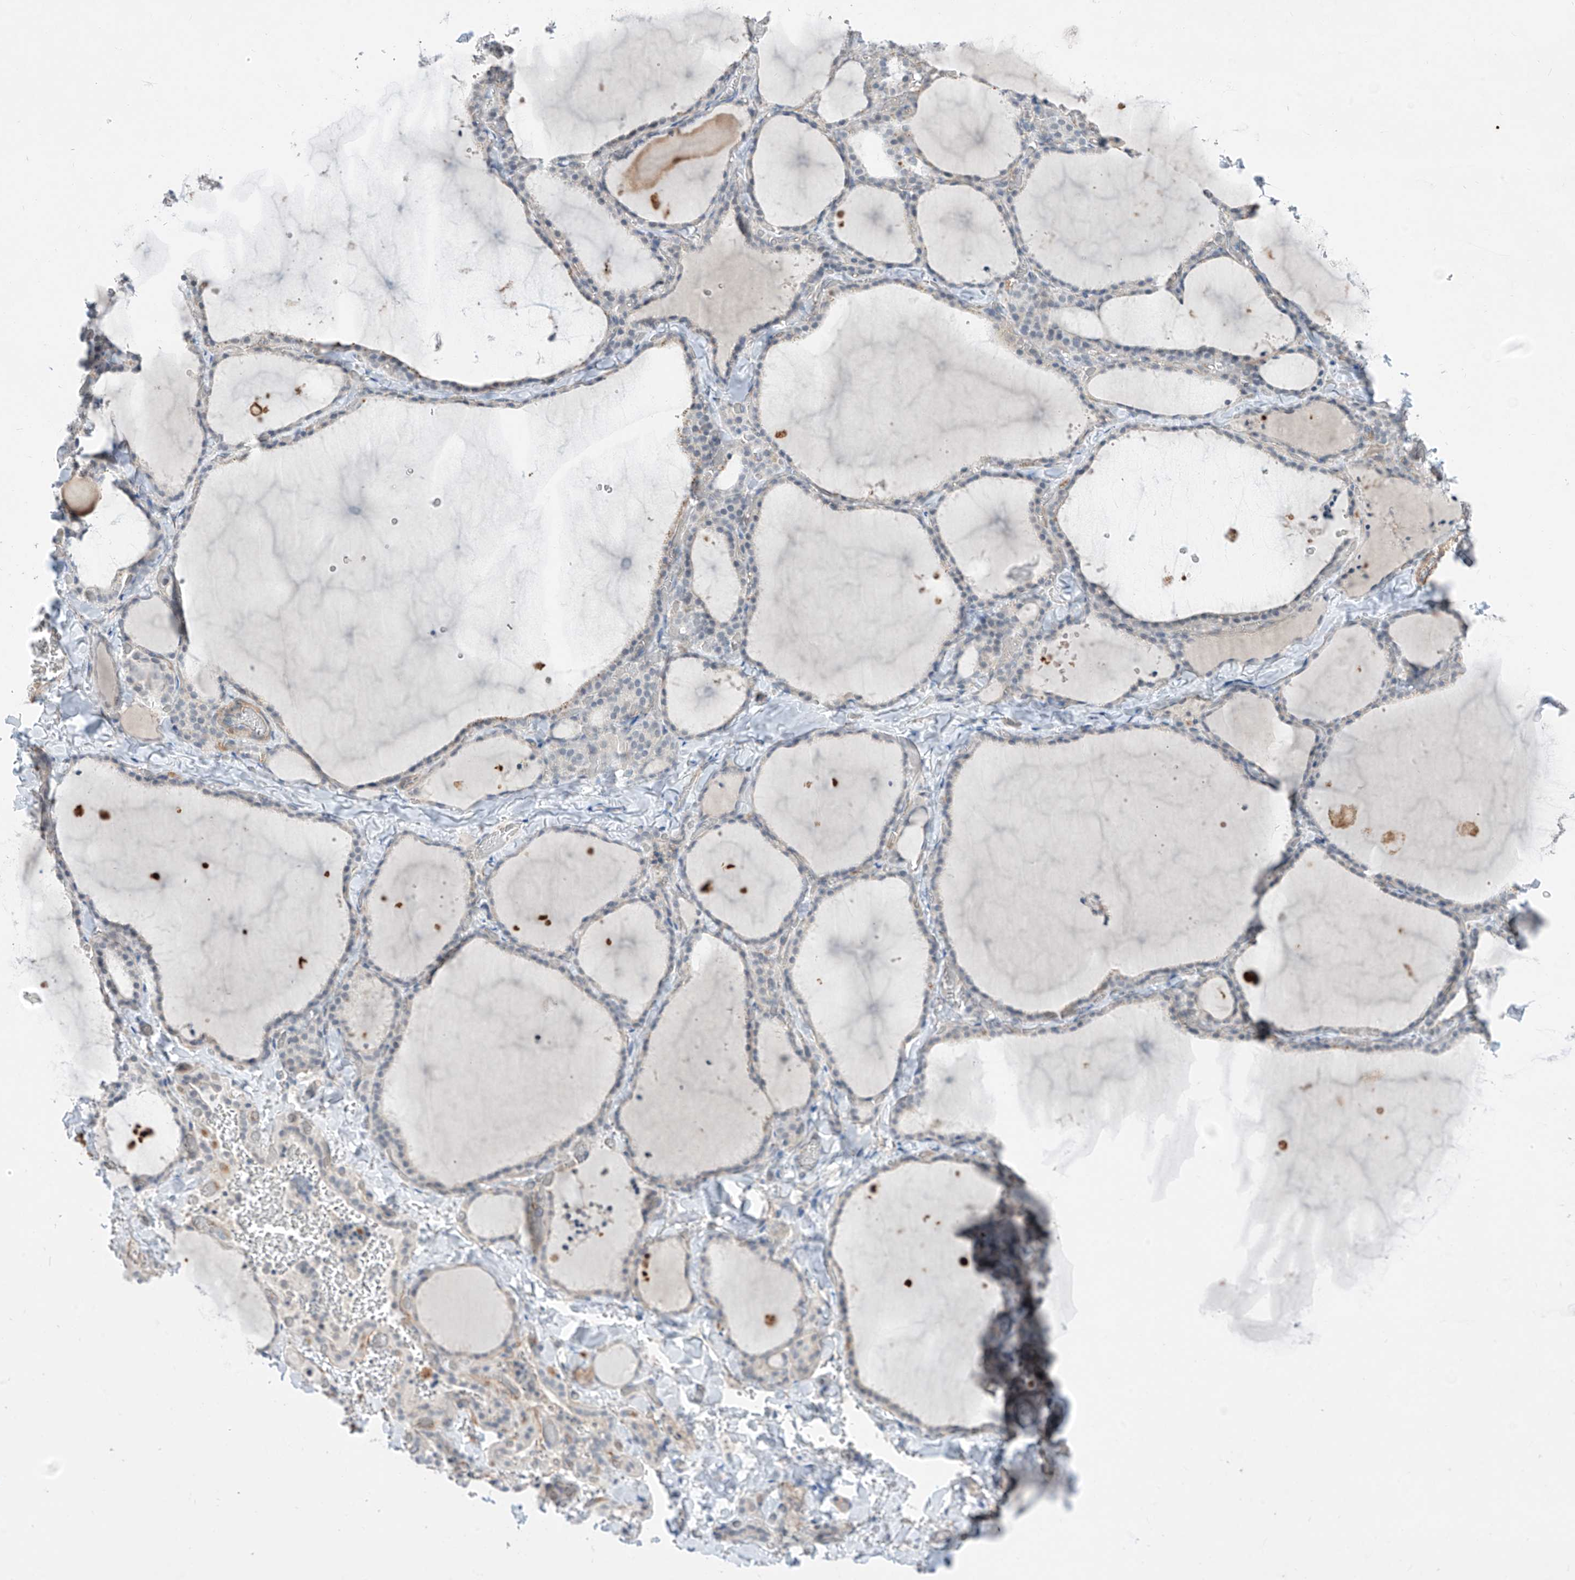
{"staining": {"intensity": "negative", "quantity": "none", "location": "none"}, "tissue": "thyroid gland", "cell_type": "Glandular cells", "image_type": "normal", "snomed": [{"axis": "morphology", "description": "Normal tissue, NOS"}, {"axis": "topography", "description": "Thyroid gland"}], "caption": "Unremarkable thyroid gland was stained to show a protein in brown. There is no significant expression in glandular cells.", "gene": "ABLIM2", "patient": {"sex": "female", "age": 22}}